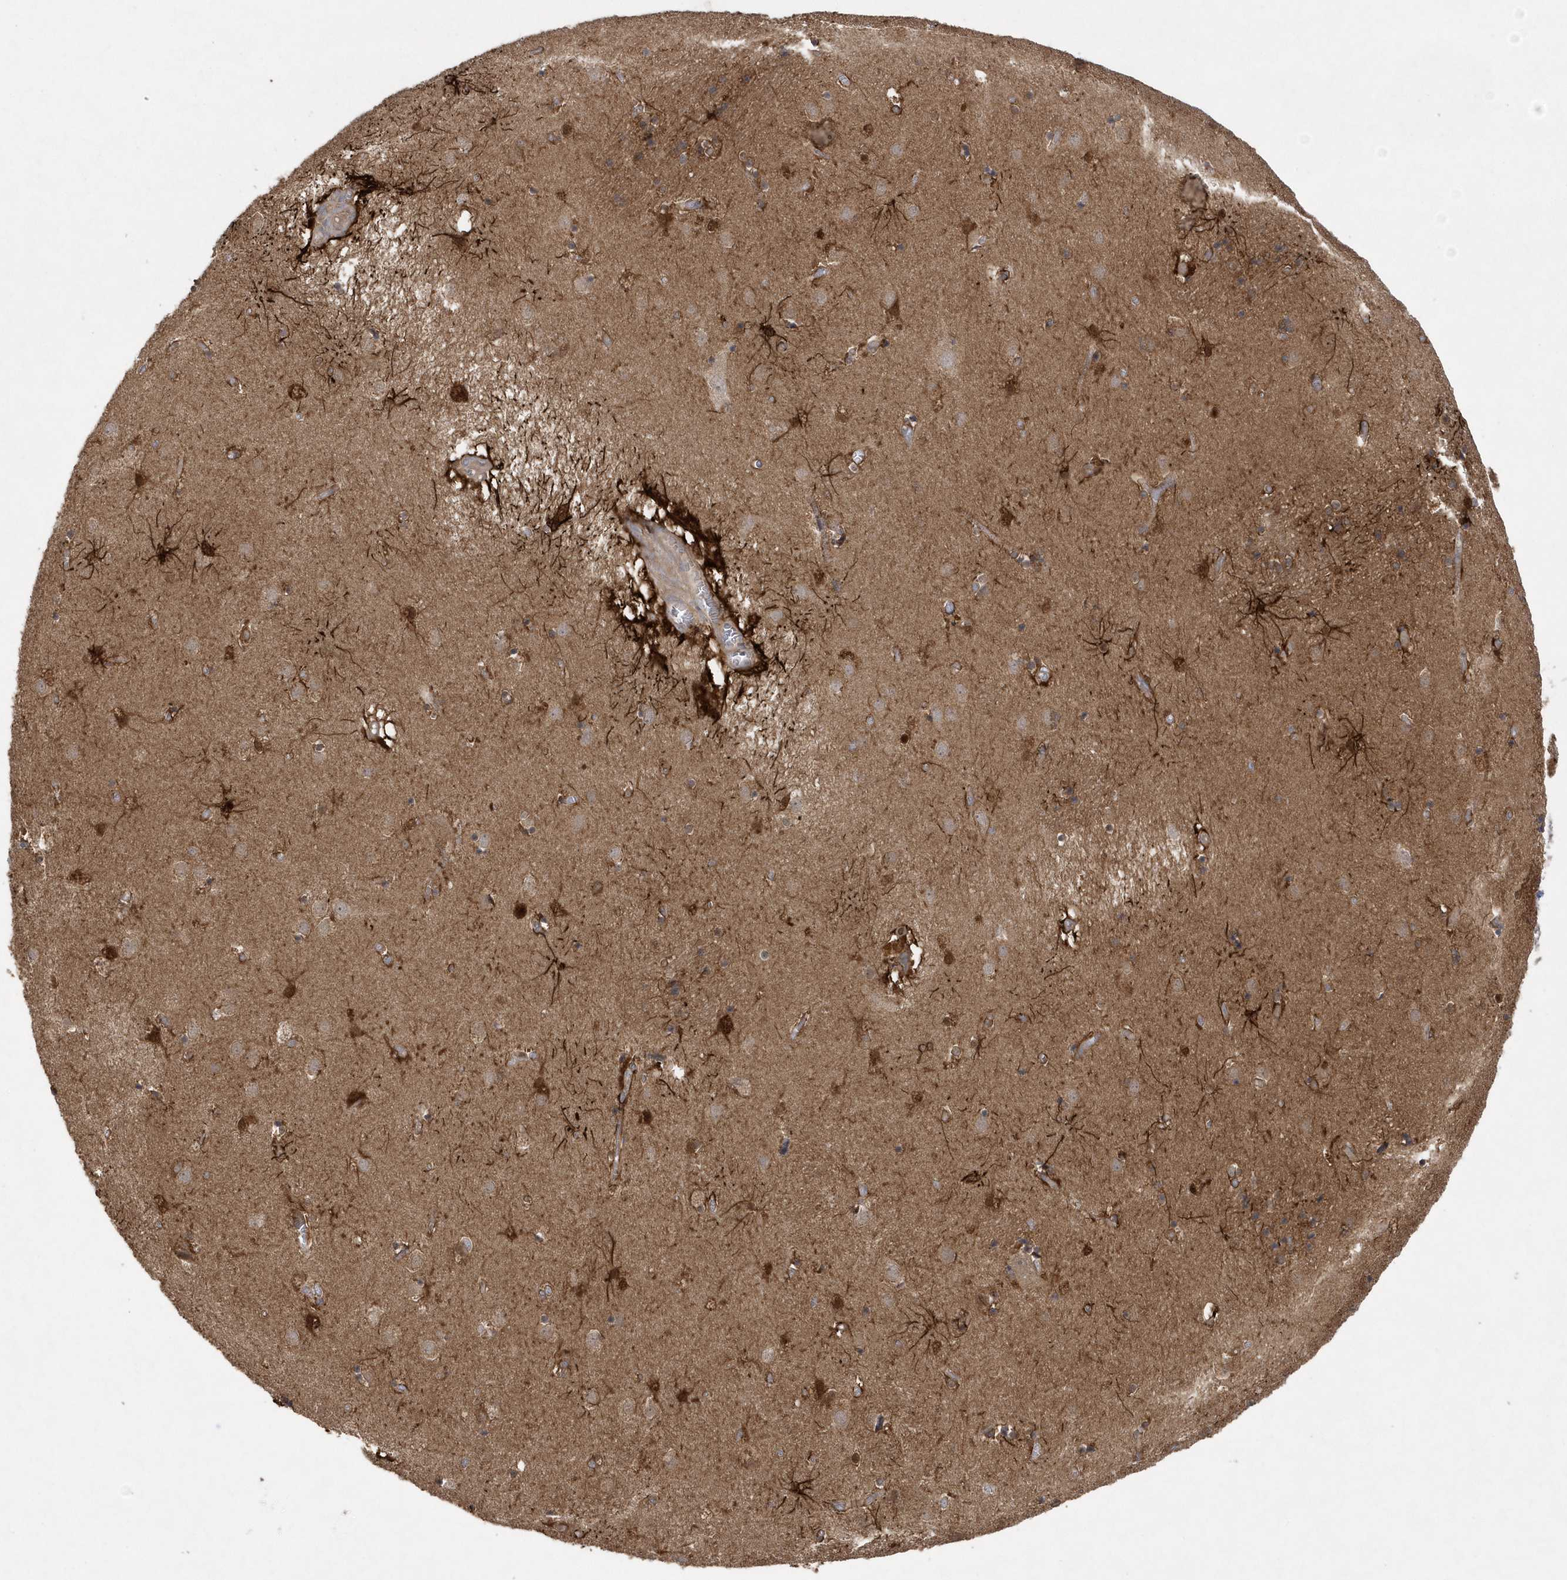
{"staining": {"intensity": "strong", "quantity": "25%-75%", "location": "cytoplasmic/membranous,nuclear"}, "tissue": "caudate", "cell_type": "Glial cells", "image_type": "normal", "snomed": [{"axis": "morphology", "description": "Normal tissue, NOS"}, {"axis": "topography", "description": "Lateral ventricle wall"}], "caption": "This micrograph shows immunohistochemistry staining of benign human caudate, with high strong cytoplasmic/membranous,nuclear staining in about 25%-75% of glial cells.", "gene": "PAICS", "patient": {"sex": "male", "age": 70}}